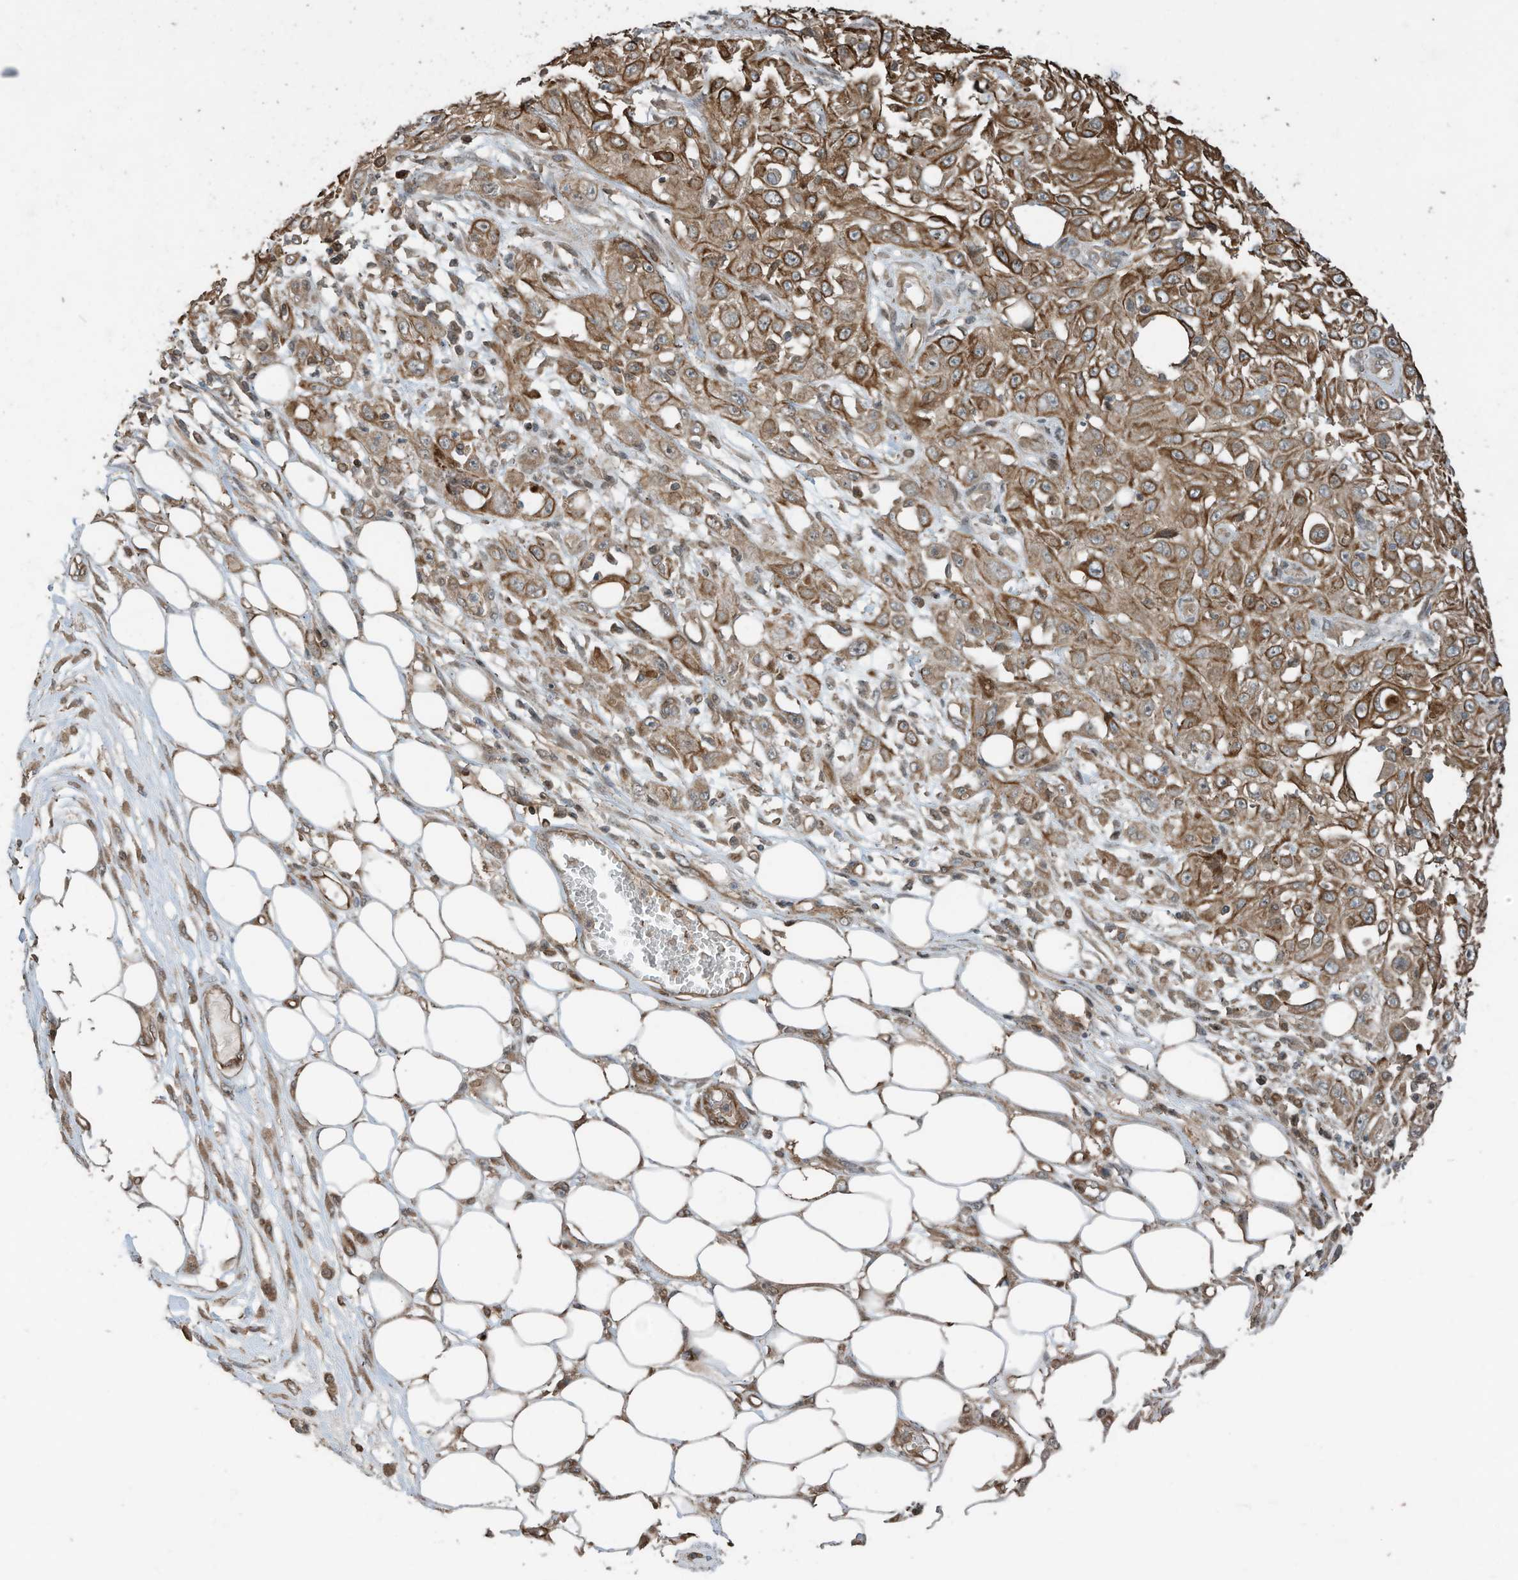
{"staining": {"intensity": "strong", "quantity": ">75%", "location": "cytoplasmic/membranous"}, "tissue": "skin cancer", "cell_type": "Tumor cells", "image_type": "cancer", "snomed": [{"axis": "morphology", "description": "Squamous cell carcinoma, NOS"}, {"axis": "morphology", "description": "Squamous cell carcinoma, metastatic, NOS"}, {"axis": "topography", "description": "Skin"}, {"axis": "topography", "description": "Lymph node"}], "caption": "Squamous cell carcinoma (skin) was stained to show a protein in brown. There is high levels of strong cytoplasmic/membranous expression in approximately >75% of tumor cells. Nuclei are stained in blue.", "gene": "ZNF653", "patient": {"sex": "male", "age": 75}}